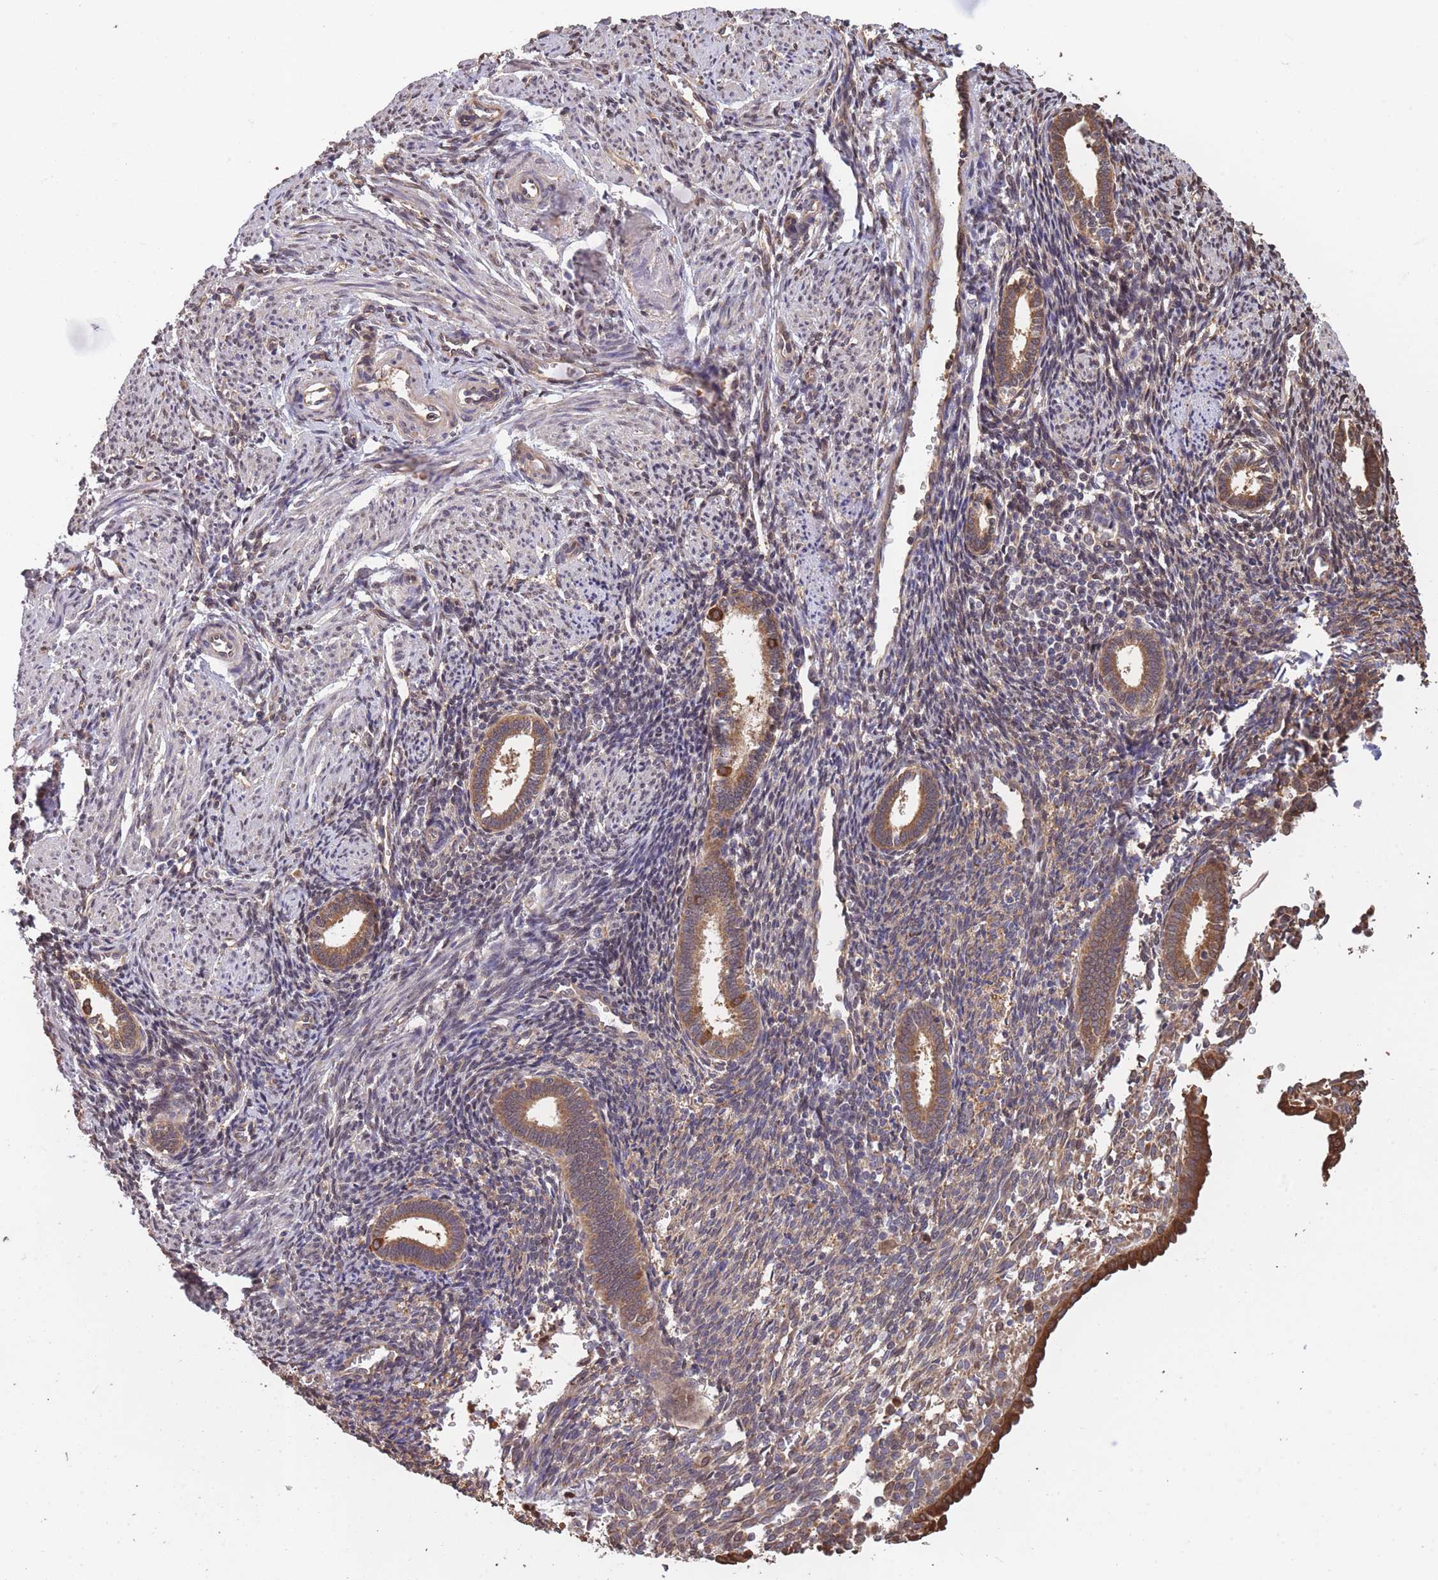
{"staining": {"intensity": "moderate", "quantity": "25%-75%", "location": "cytoplasmic/membranous"}, "tissue": "endometrium", "cell_type": "Cells in endometrial stroma", "image_type": "normal", "snomed": [{"axis": "morphology", "description": "Normal tissue, NOS"}, {"axis": "topography", "description": "Endometrium"}], "caption": "A medium amount of moderate cytoplasmic/membranous expression is appreciated in approximately 25%-75% of cells in endometrial stroma in normal endometrium.", "gene": "ARL13B", "patient": {"sex": "female", "age": 32}}